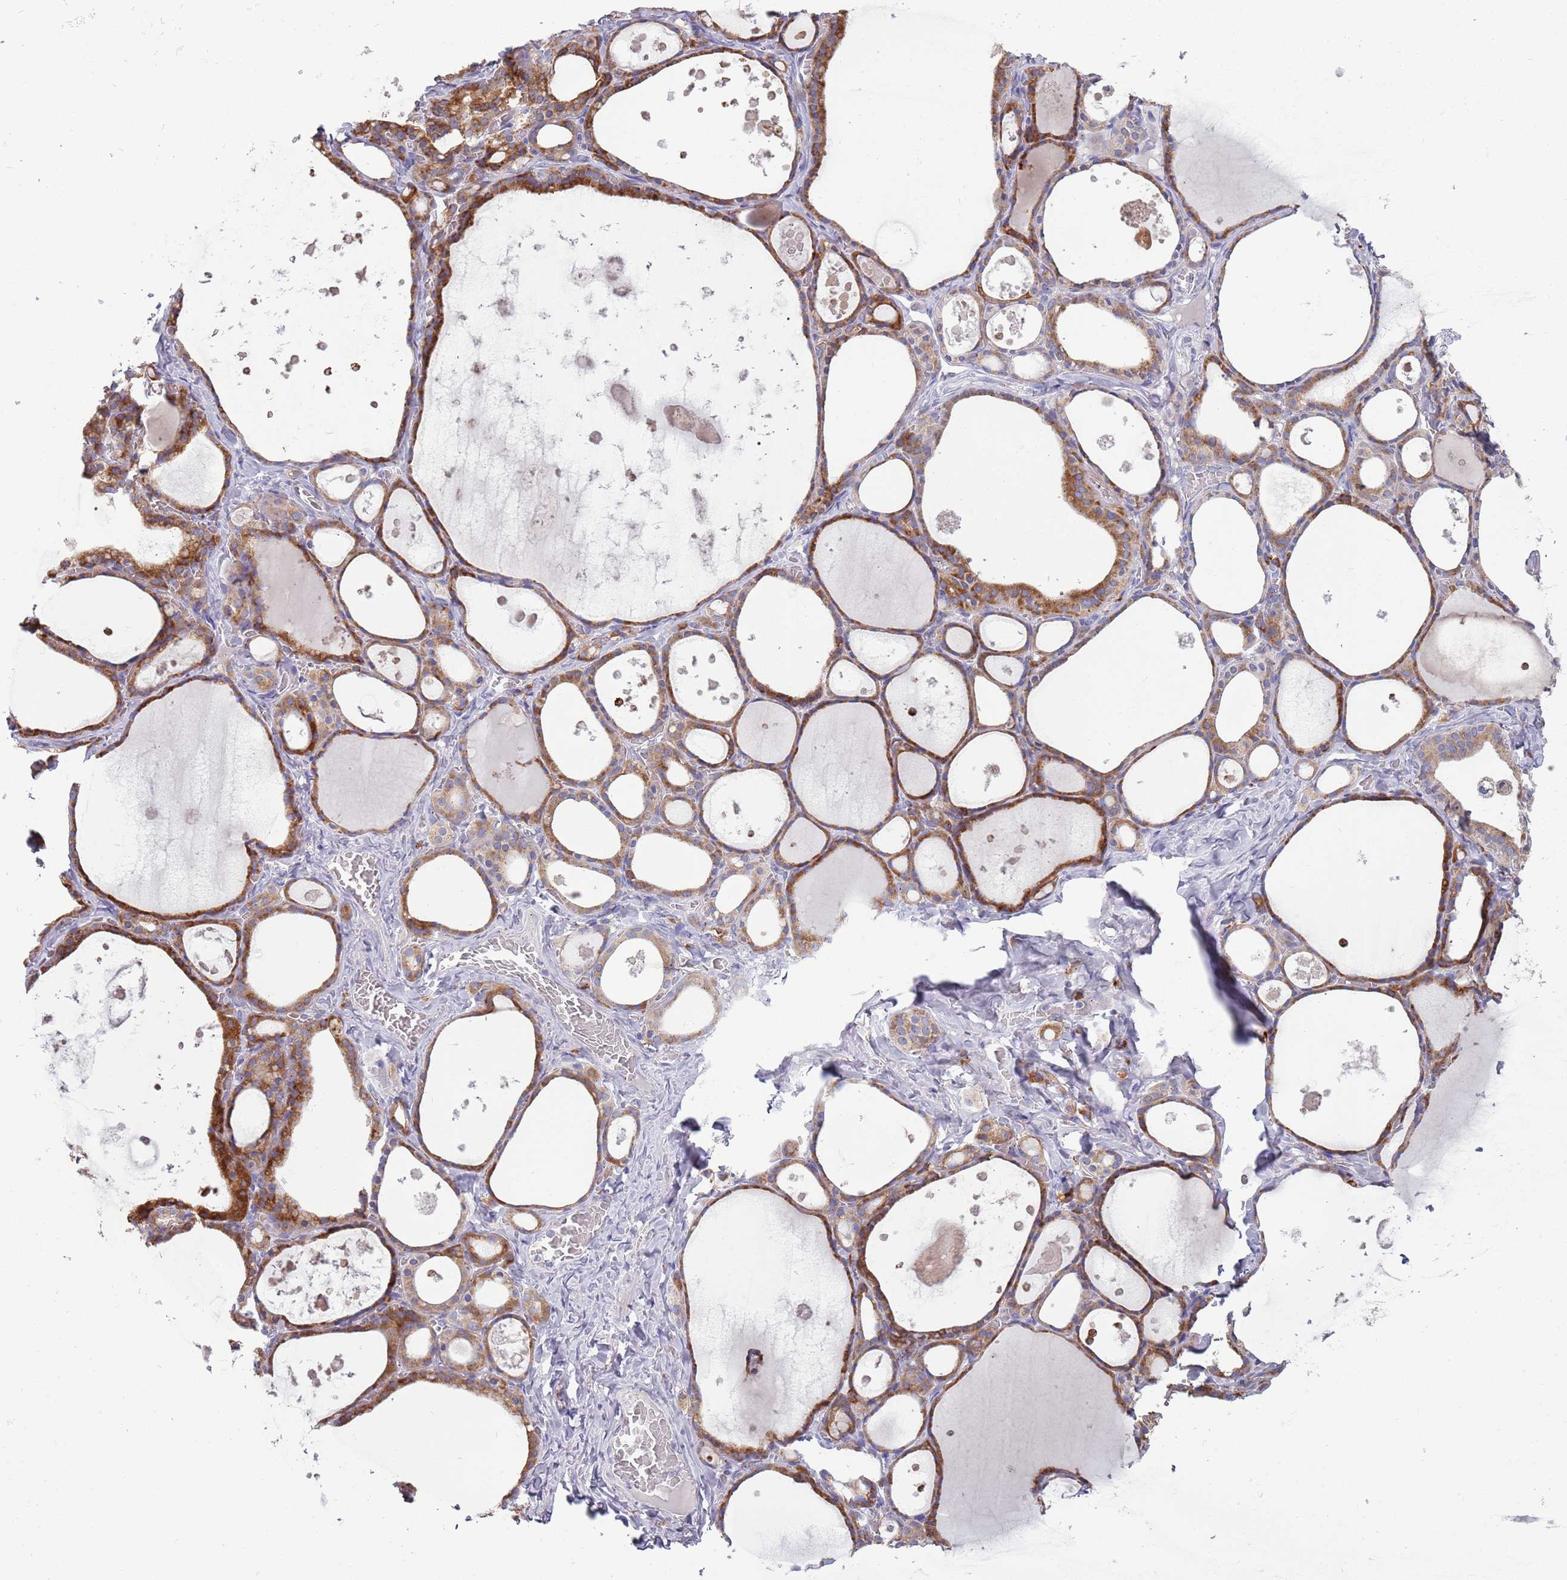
{"staining": {"intensity": "moderate", "quantity": ">75%", "location": "cytoplasmic/membranous"}, "tissue": "thyroid gland", "cell_type": "Glandular cells", "image_type": "normal", "snomed": [{"axis": "morphology", "description": "Normal tissue, NOS"}, {"axis": "topography", "description": "Thyroid gland"}], "caption": "The micrograph demonstrates immunohistochemical staining of unremarkable thyroid gland. There is moderate cytoplasmic/membranous expression is appreciated in approximately >75% of glandular cells.", "gene": "LTB", "patient": {"sex": "male", "age": 56}}